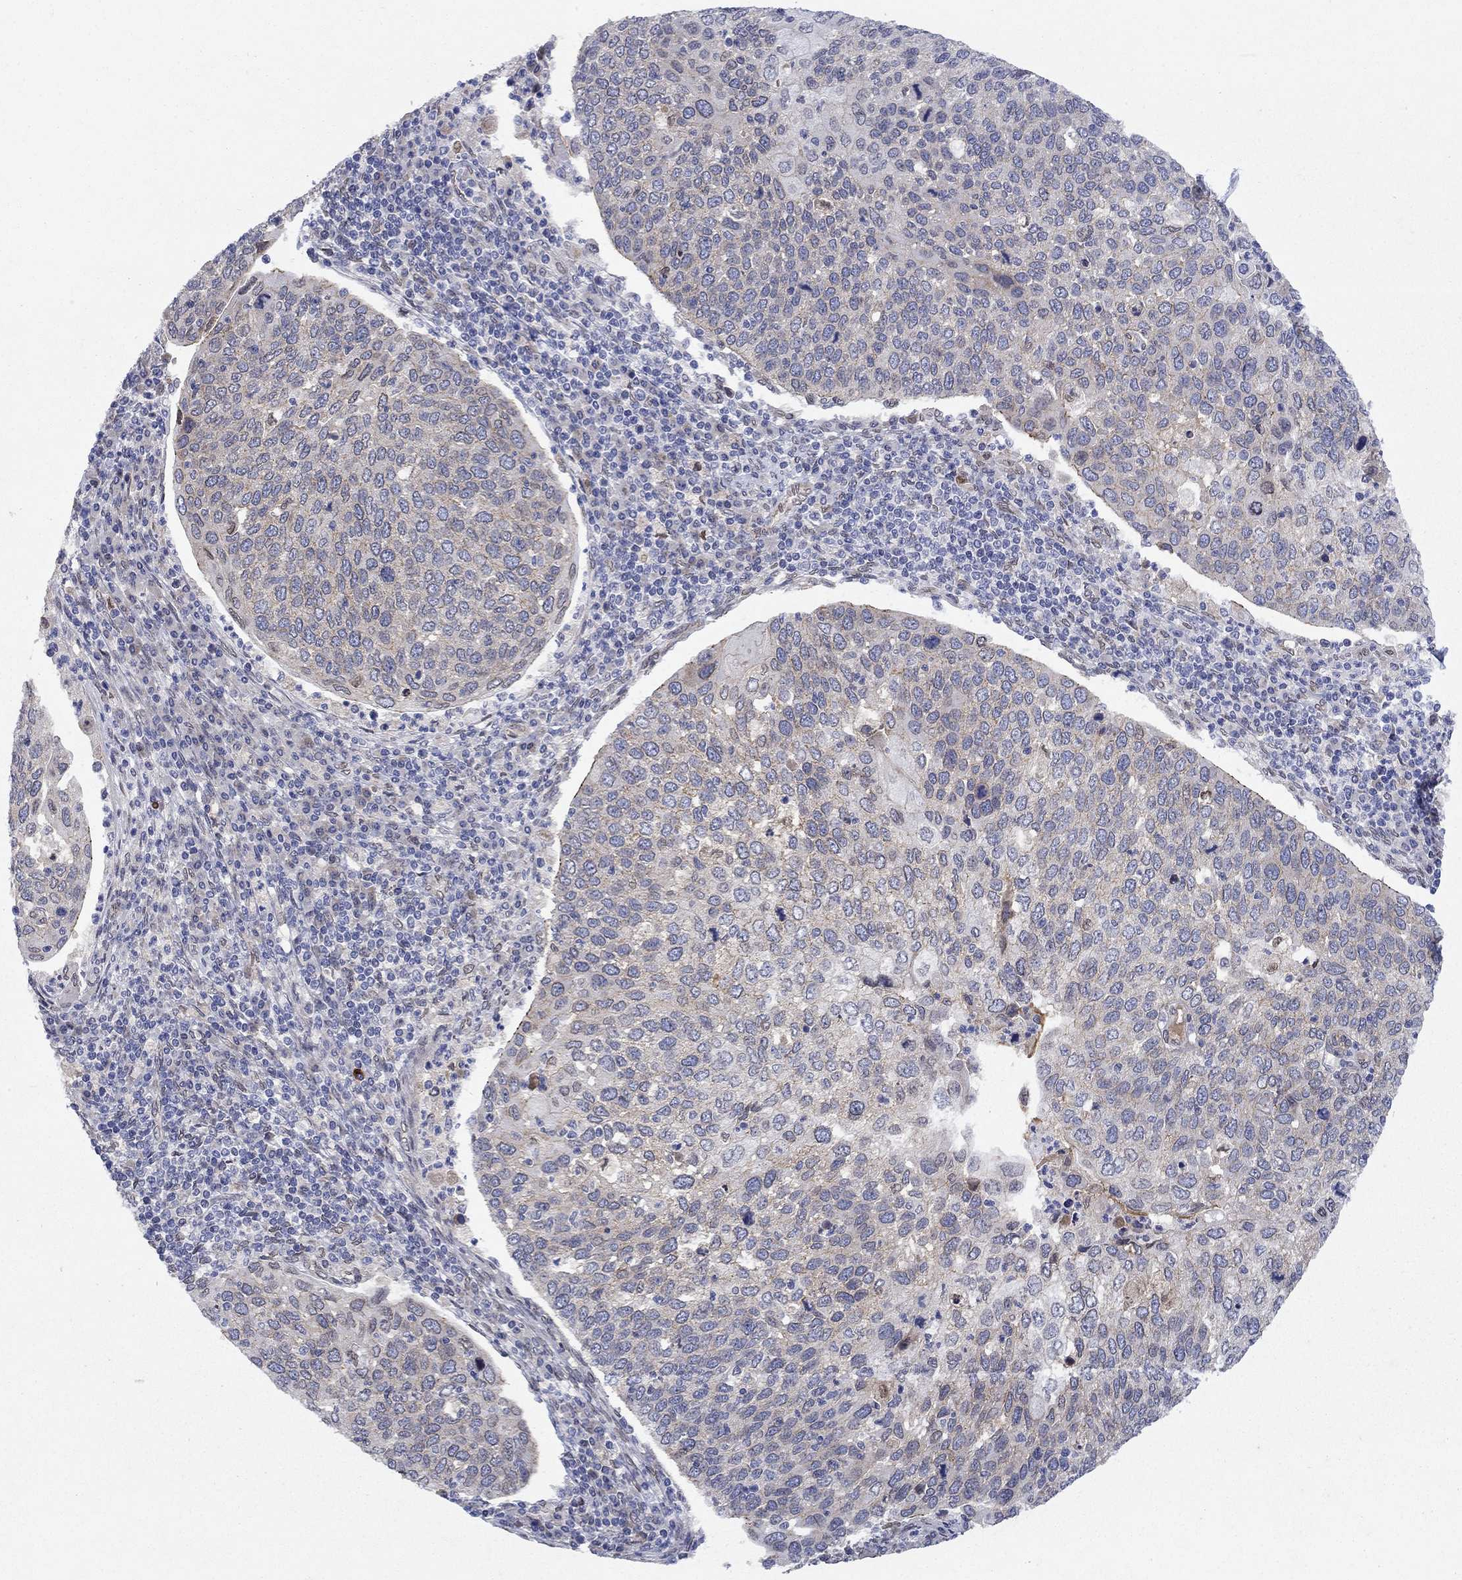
{"staining": {"intensity": "weak", "quantity": "<25%", "location": "cytoplasmic/membranous"}, "tissue": "cervical cancer", "cell_type": "Tumor cells", "image_type": "cancer", "snomed": [{"axis": "morphology", "description": "Squamous cell carcinoma, NOS"}, {"axis": "topography", "description": "Cervix"}], "caption": "Immunohistochemistry (IHC) photomicrograph of neoplastic tissue: squamous cell carcinoma (cervical) stained with DAB exhibits no significant protein expression in tumor cells. (Stains: DAB immunohistochemistry with hematoxylin counter stain, Microscopy: brightfield microscopy at high magnification).", "gene": "EMC9", "patient": {"sex": "female", "age": 54}}